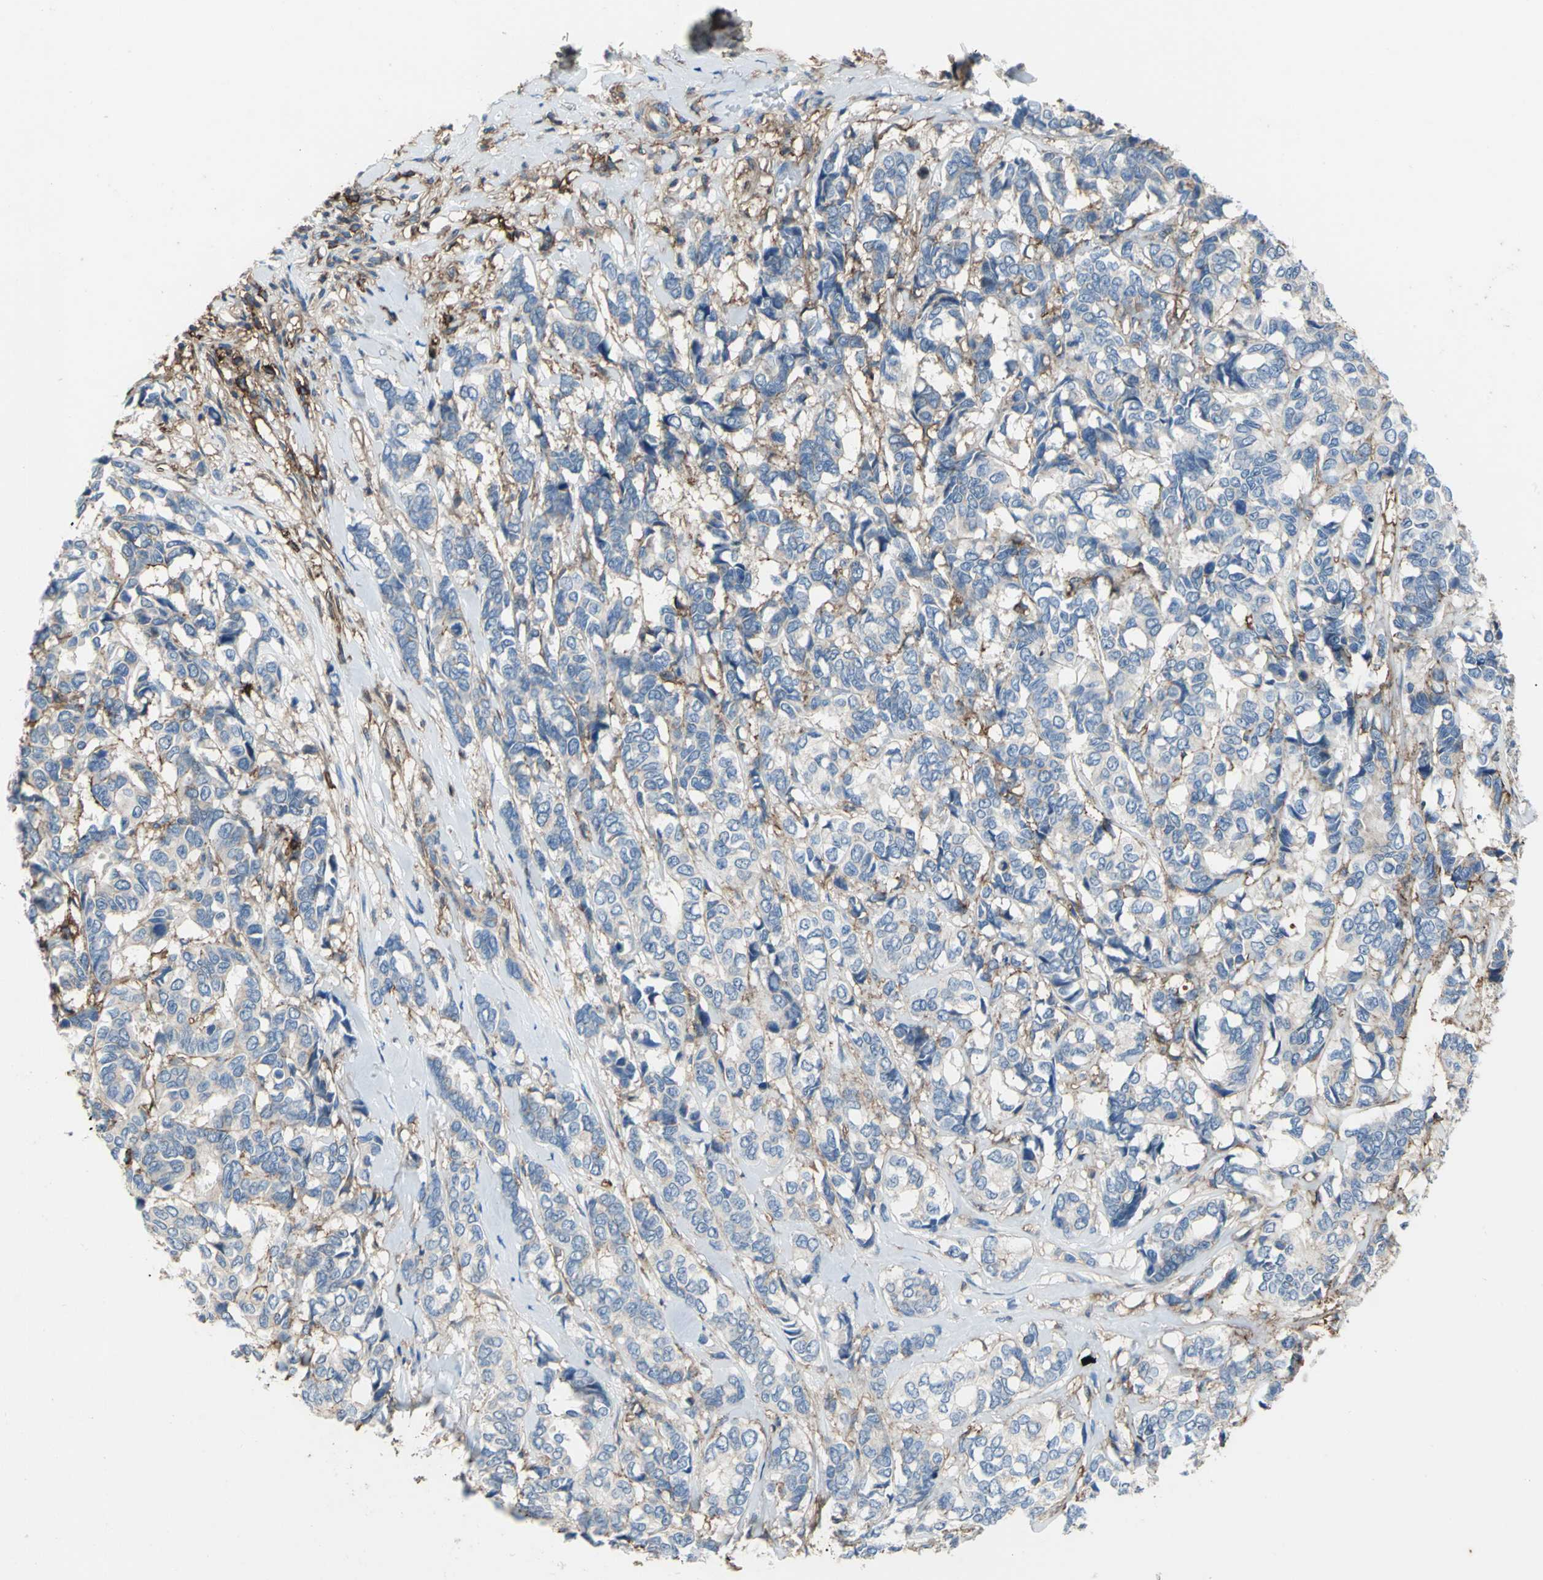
{"staining": {"intensity": "negative", "quantity": "none", "location": "none"}, "tissue": "breast cancer", "cell_type": "Tumor cells", "image_type": "cancer", "snomed": [{"axis": "morphology", "description": "Duct carcinoma"}, {"axis": "topography", "description": "Breast"}], "caption": "This is an immunohistochemistry (IHC) histopathology image of infiltrating ductal carcinoma (breast). There is no expression in tumor cells.", "gene": "CD44", "patient": {"sex": "female", "age": 87}}